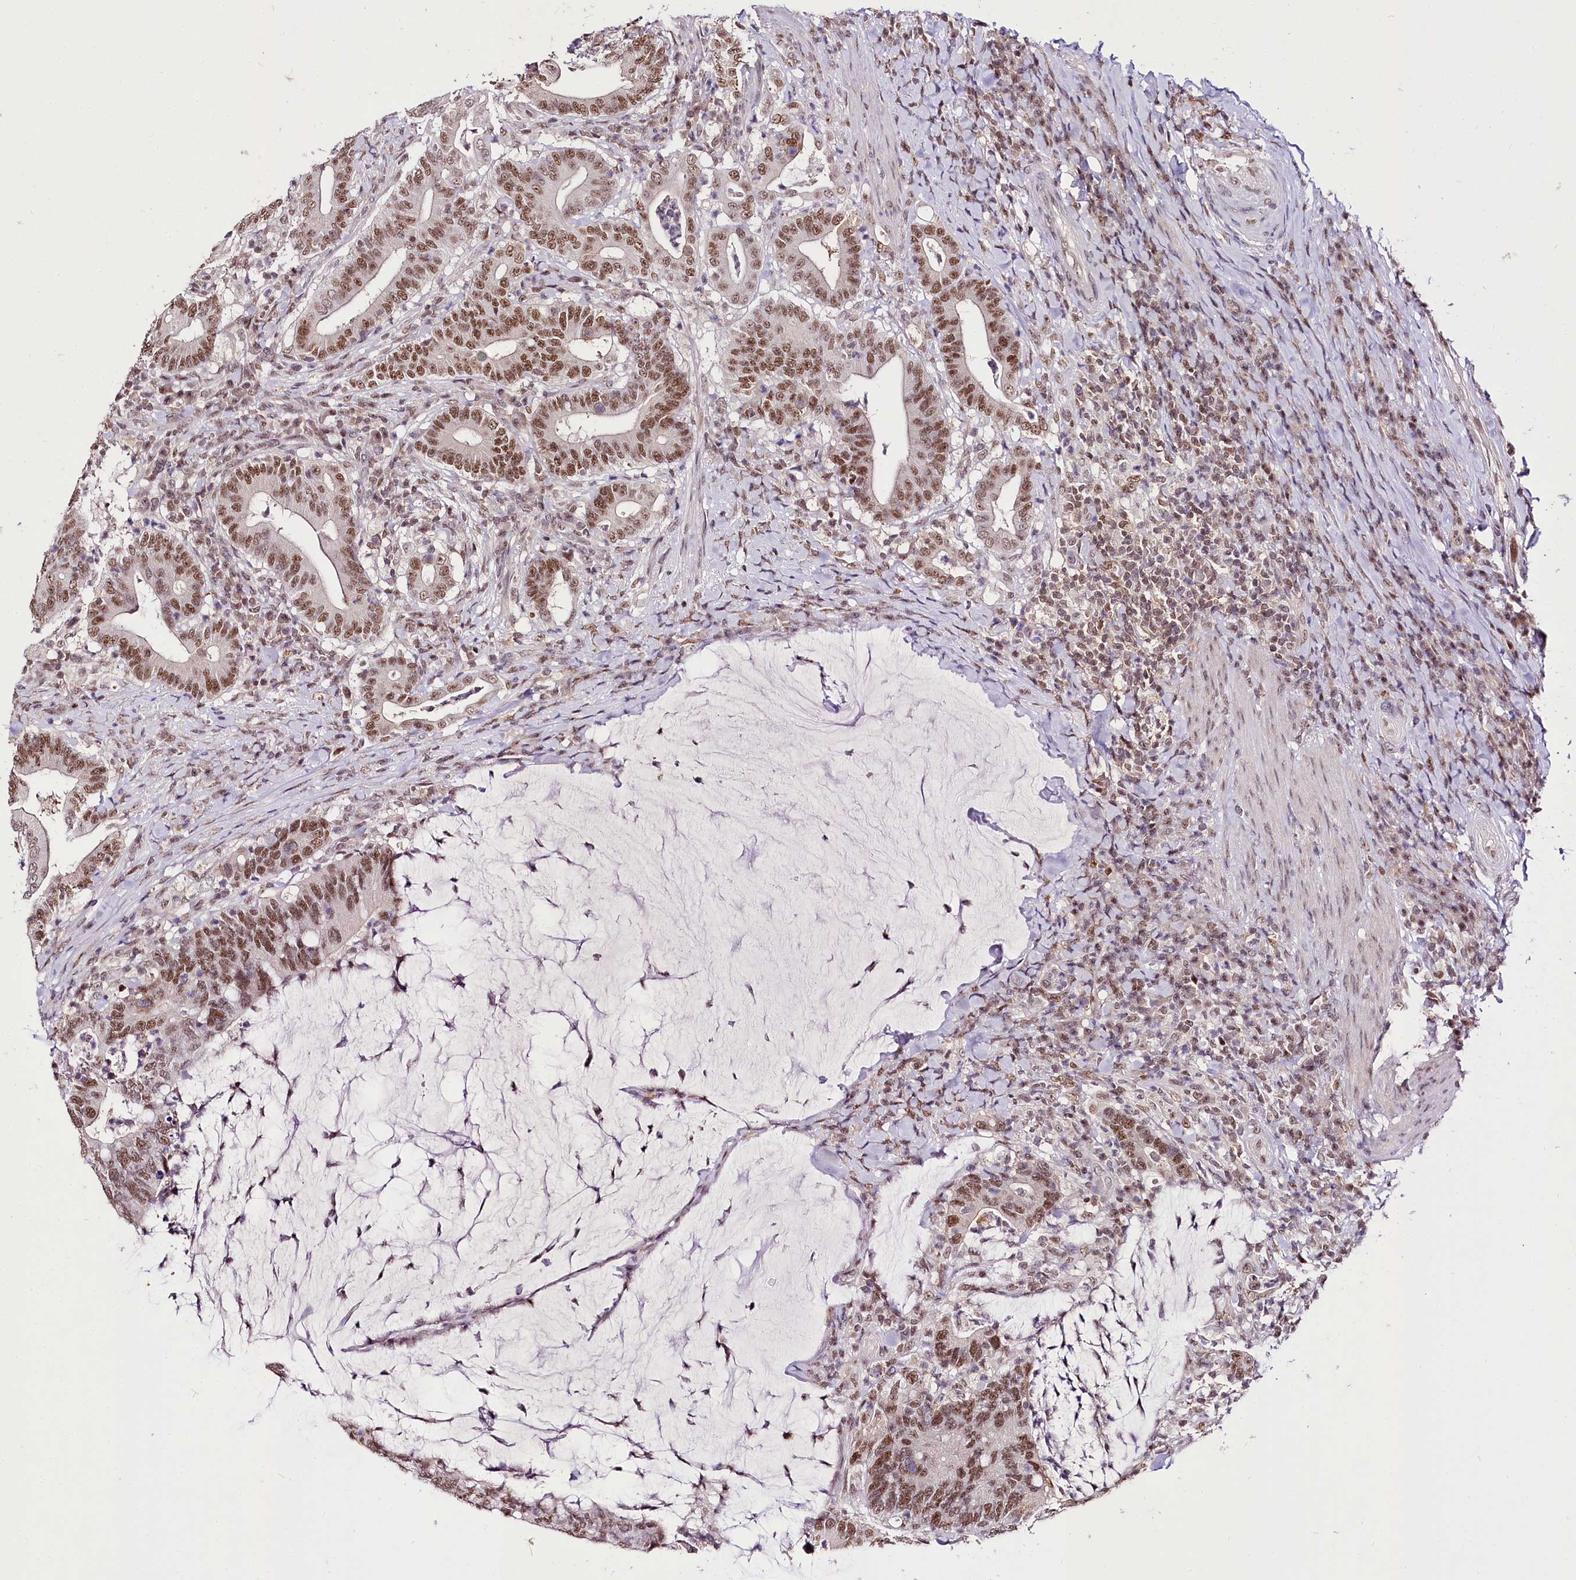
{"staining": {"intensity": "moderate", "quantity": ">75%", "location": "nuclear"}, "tissue": "colorectal cancer", "cell_type": "Tumor cells", "image_type": "cancer", "snomed": [{"axis": "morphology", "description": "Adenocarcinoma, NOS"}, {"axis": "topography", "description": "Colon"}], "caption": "Colorectal cancer (adenocarcinoma) tissue displays moderate nuclear positivity in approximately >75% of tumor cells", "gene": "POLA2", "patient": {"sex": "female", "age": 66}}